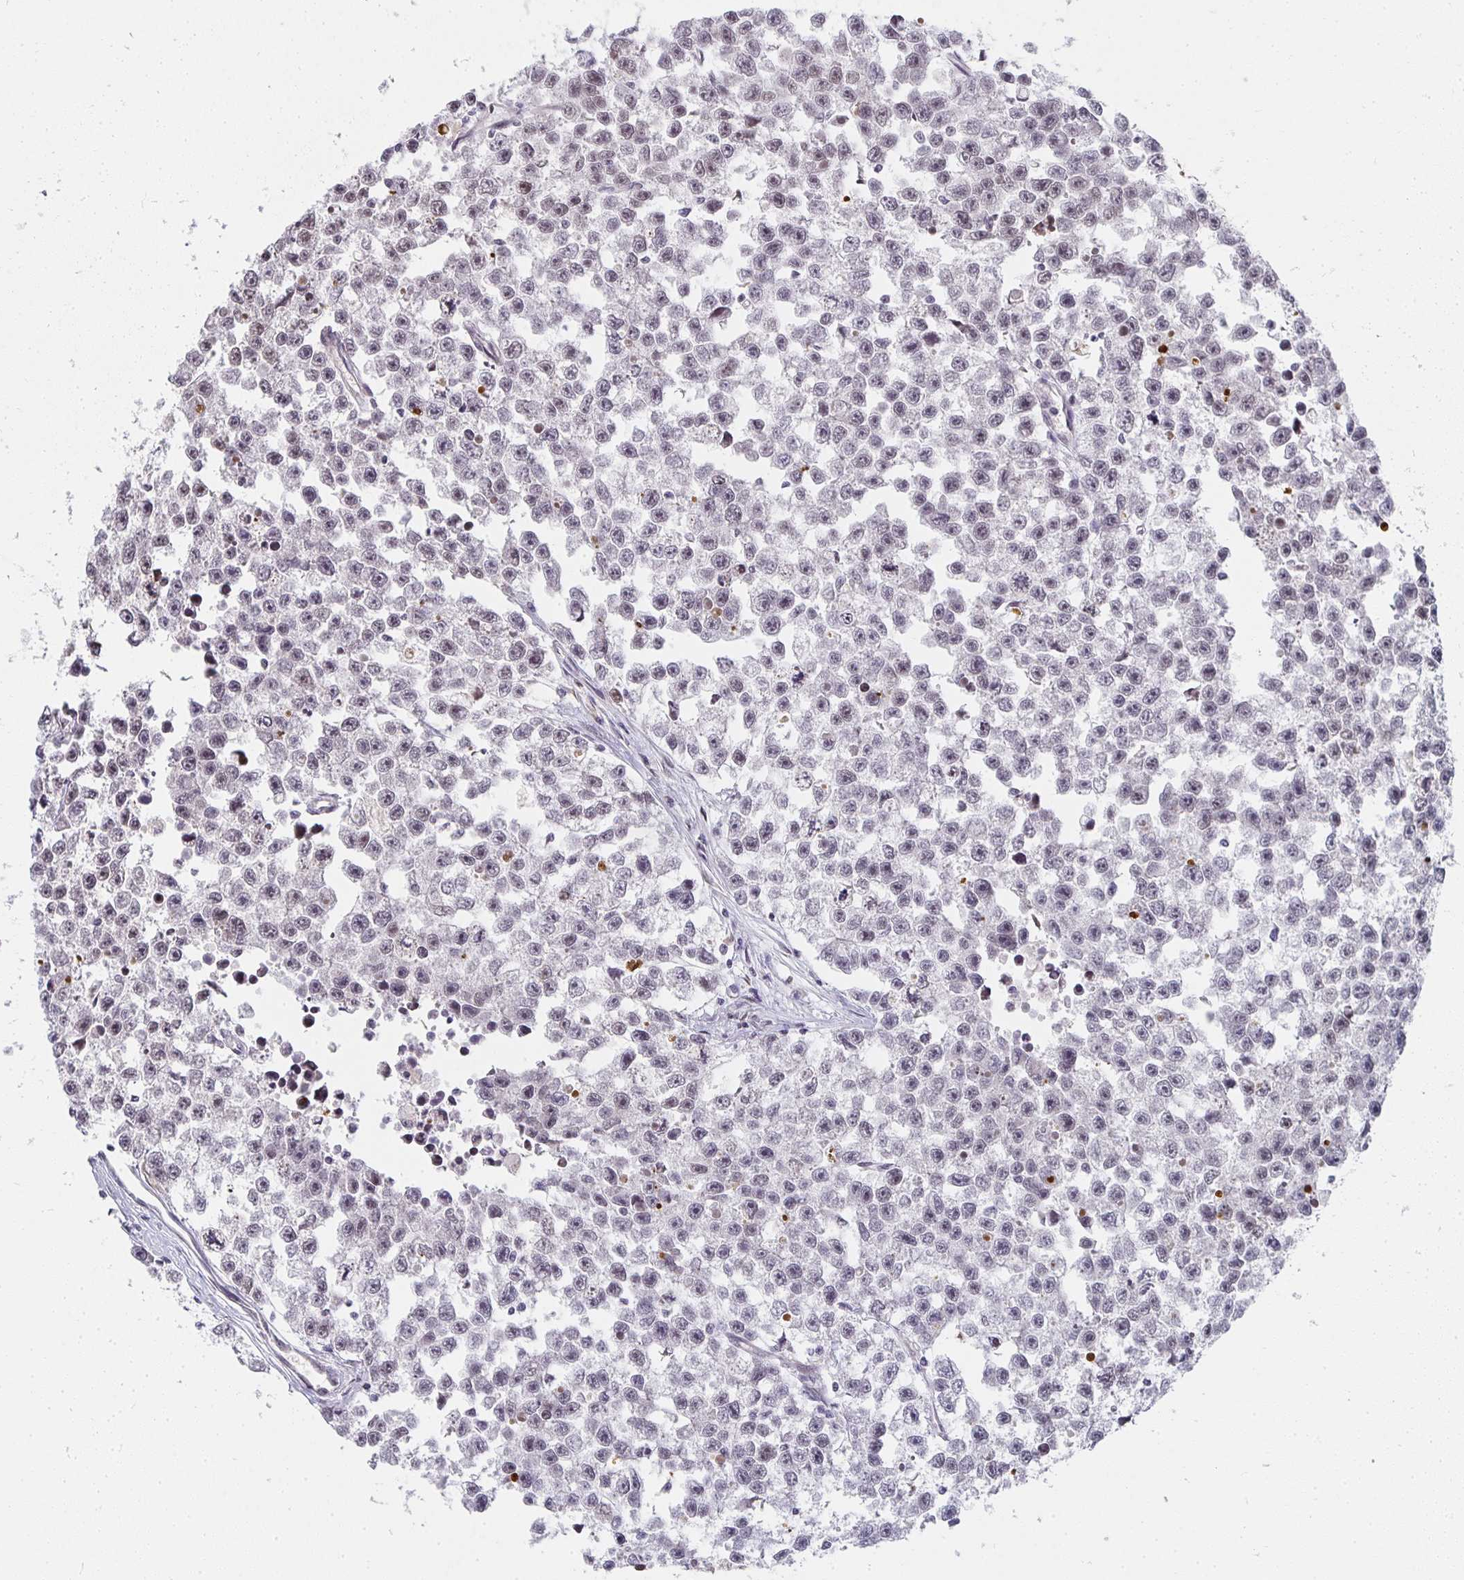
{"staining": {"intensity": "negative", "quantity": "none", "location": "none"}, "tissue": "testis cancer", "cell_type": "Tumor cells", "image_type": "cancer", "snomed": [{"axis": "morphology", "description": "Seminoma, NOS"}, {"axis": "topography", "description": "Testis"}], "caption": "Immunohistochemical staining of testis seminoma reveals no significant positivity in tumor cells.", "gene": "SMARCA2", "patient": {"sex": "male", "age": 26}}